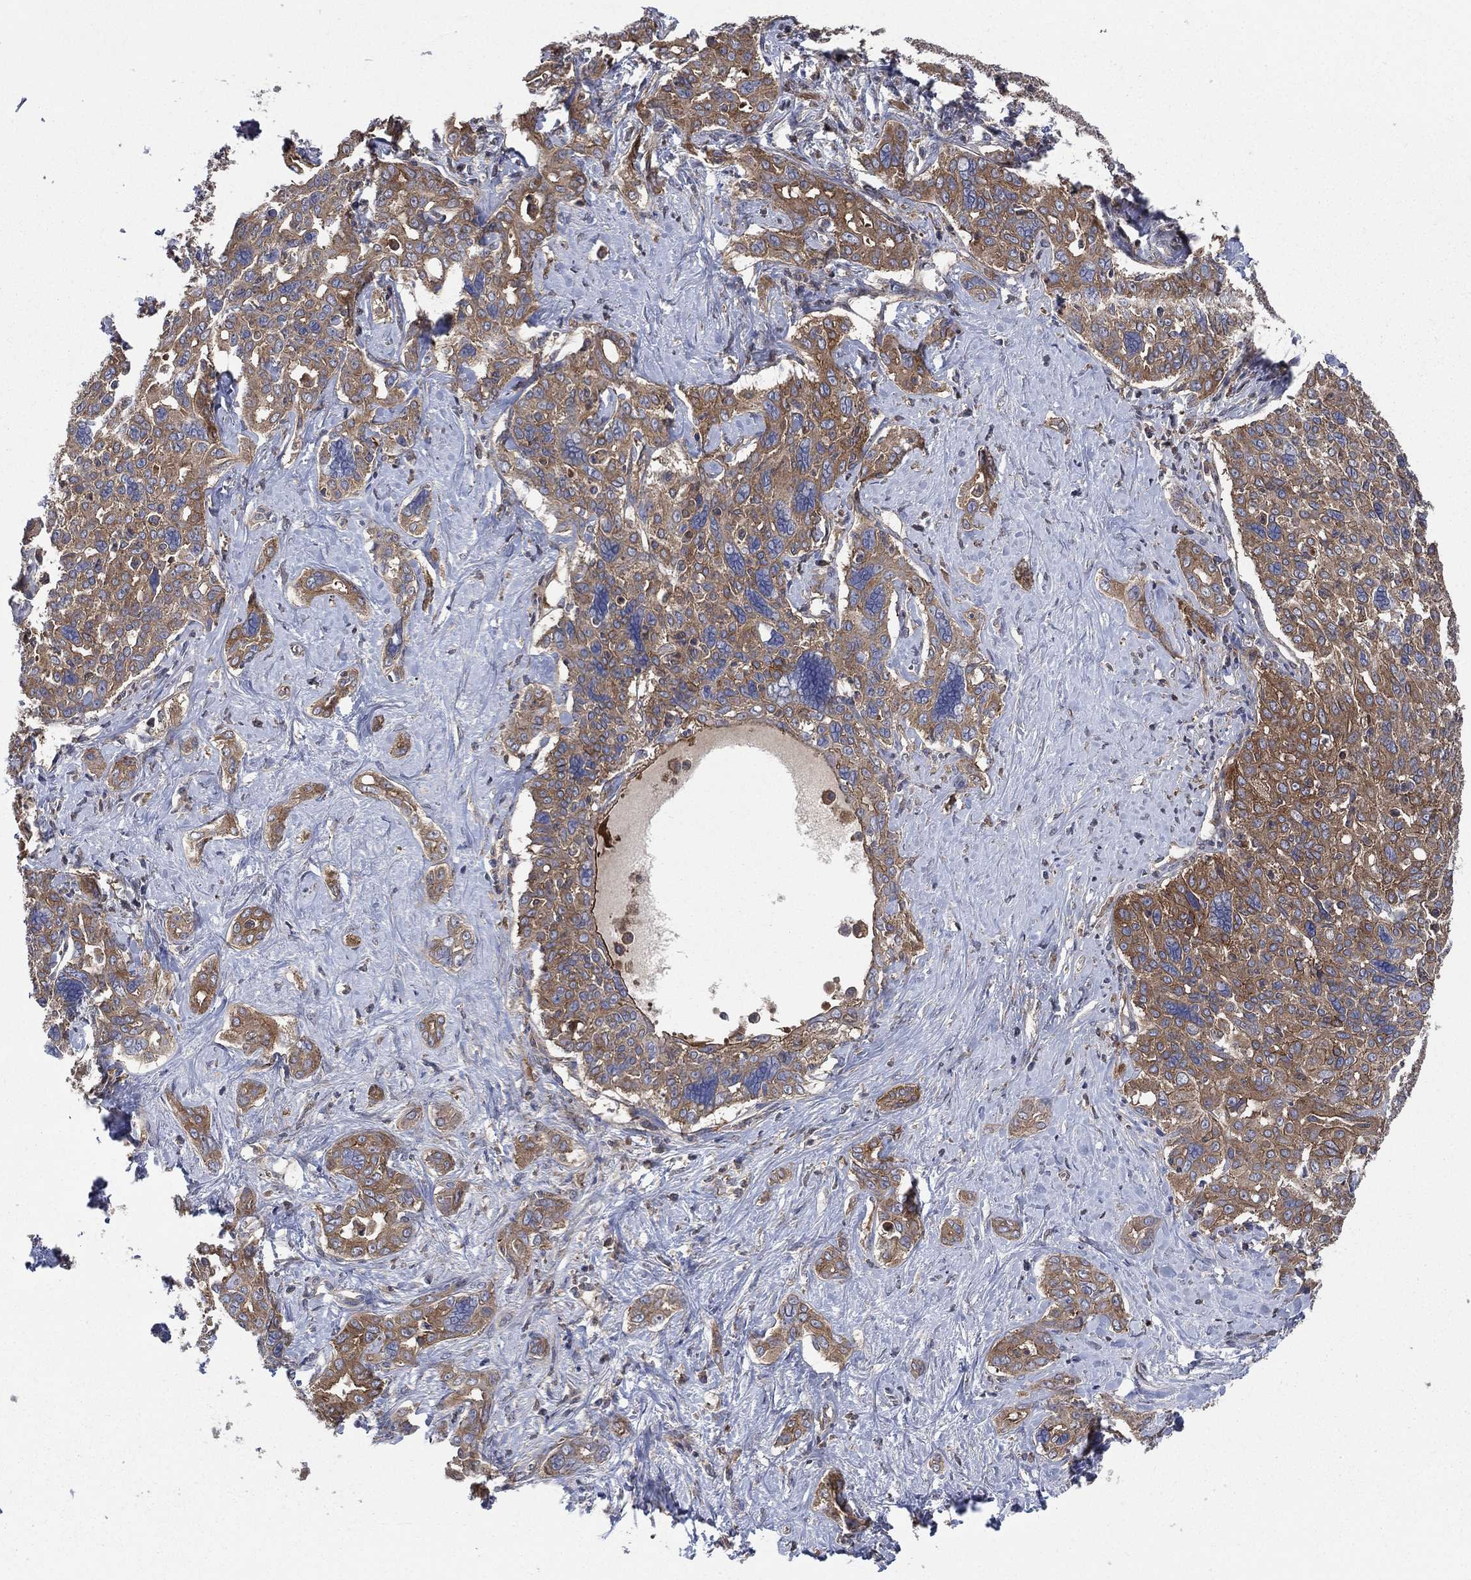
{"staining": {"intensity": "moderate", "quantity": ">75%", "location": "cytoplasmic/membranous"}, "tissue": "liver cancer", "cell_type": "Tumor cells", "image_type": "cancer", "snomed": [{"axis": "morphology", "description": "Cholangiocarcinoma"}, {"axis": "topography", "description": "Liver"}], "caption": "The image reveals a brown stain indicating the presence of a protein in the cytoplasmic/membranous of tumor cells in liver cancer. (Brightfield microscopy of DAB IHC at high magnification).", "gene": "SMPD3", "patient": {"sex": "female", "age": 47}}